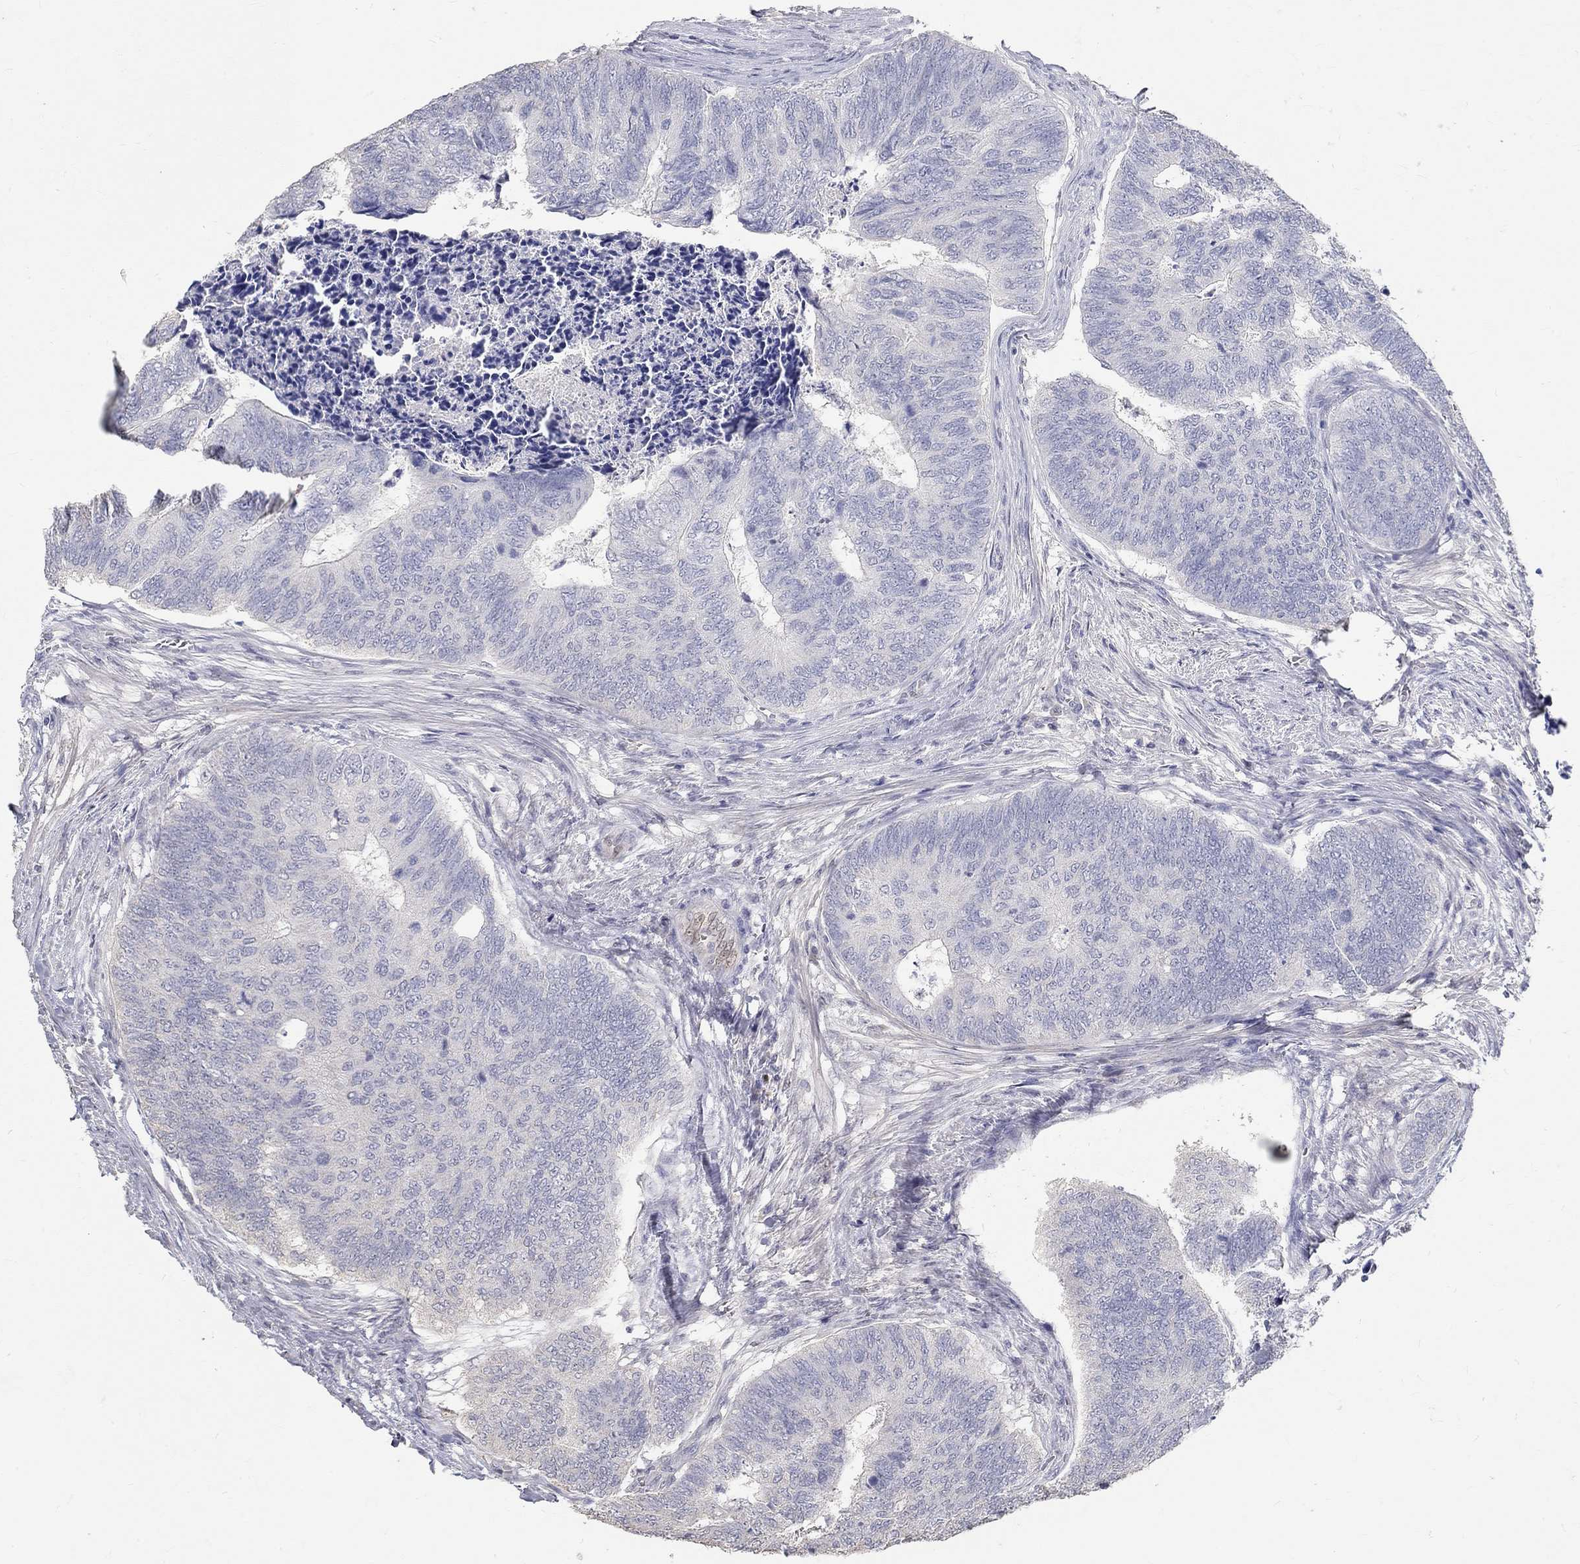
{"staining": {"intensity": "negative", "quantity": "none", "location": "none"}, "tissue": "colorectal cancer", "cell_type": "Tumor cells", "image_type": "cancer", "snomed": [{"axis": "morphology", "description": "Adenocarcinoma, NOS"}, {"axis": "topography", "description": "Colon"}], "caption": "Photomicrograph shows no significant protein expression in tumor cells of colorectal adenocarcinoma. (DAB immunohistochemistry with hematoxylin counter stain).", "gene": "FGF2", "patient": {"sex": "female", "age": 67}}